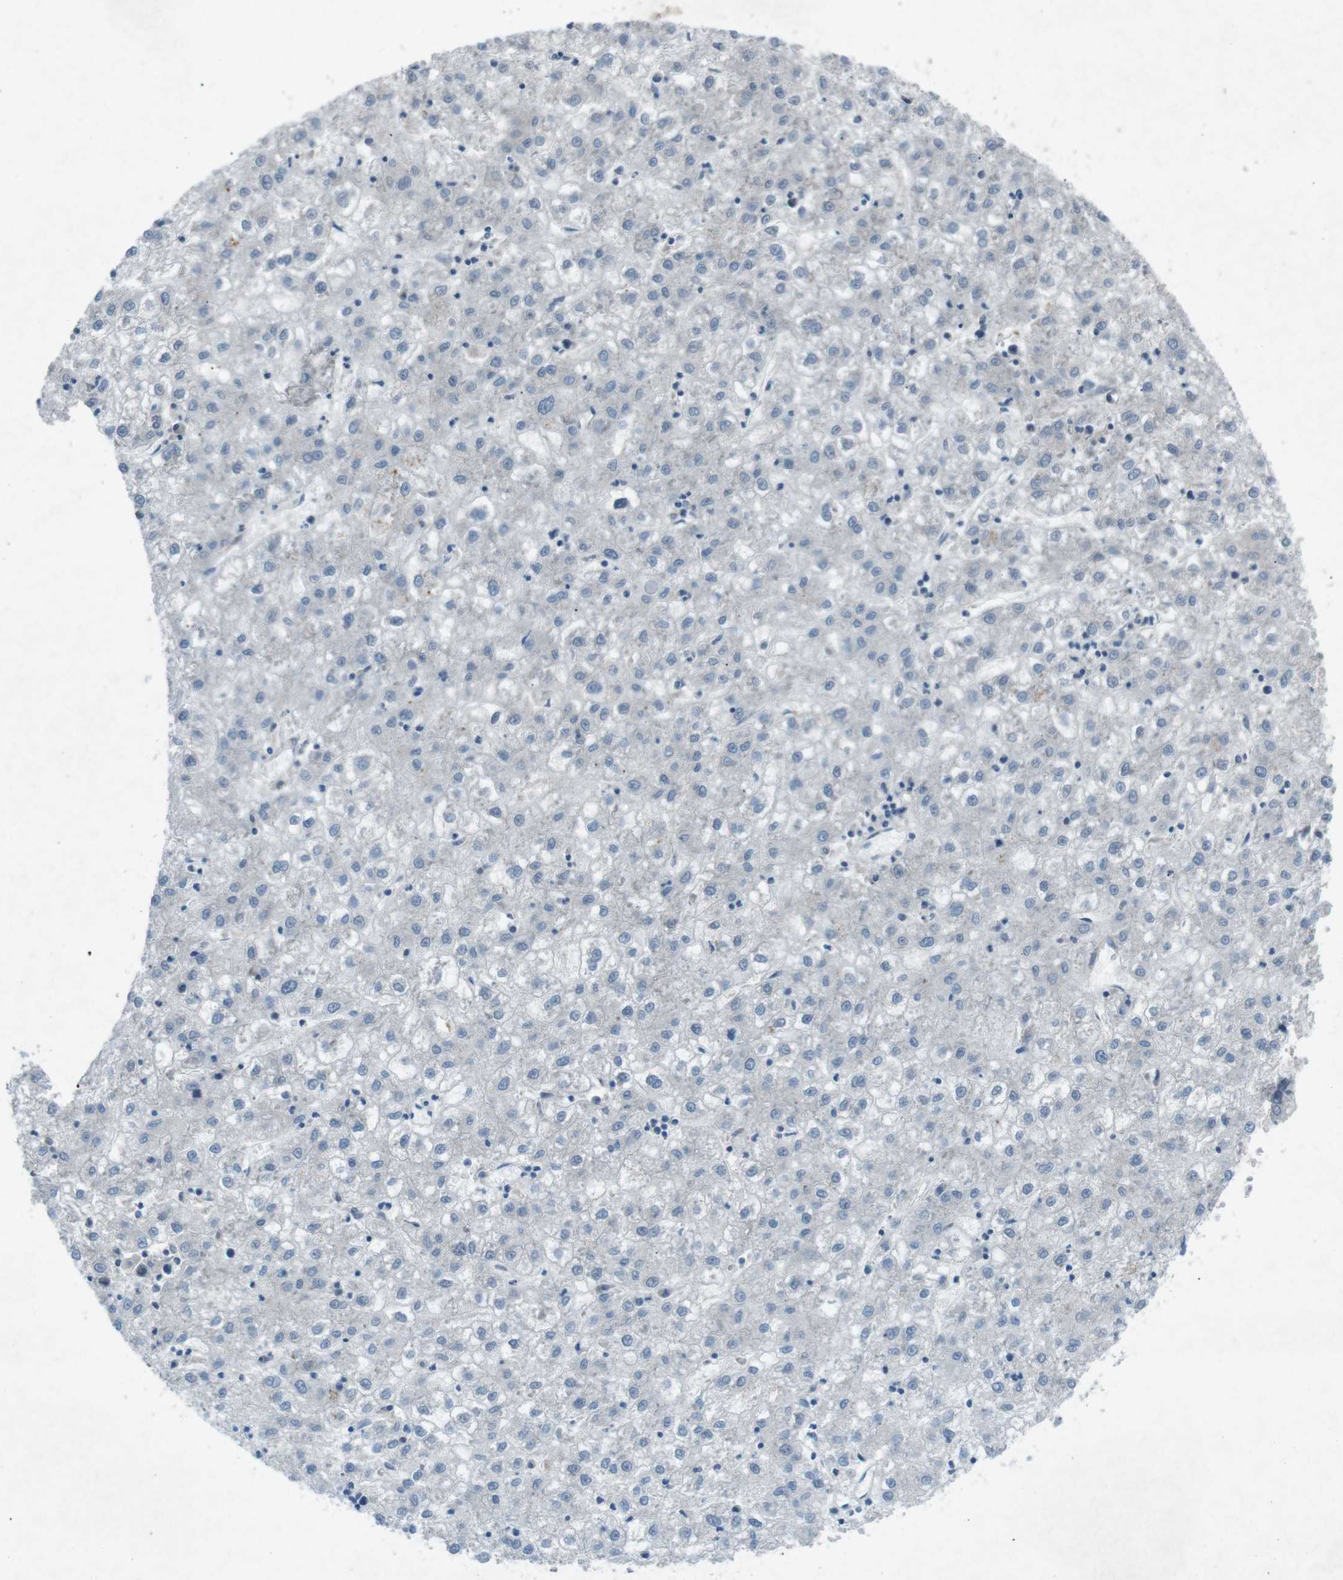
{"staining": {"intensity": "negative", "quantity": "none", "location": "none"}, "tissue": "liver cancer", "cell_type": "Tumor cells", "image_type": "cancer", "snomed": [{"axis": "morphology", "description": "Carcinoma, Hepatocellular, NOS"}, {"axis": "topography", "description": "Liver"}], "caption": "Liver cancer (hepatocellular carcinoma) stained for a protein using immunohistochemistry (IHC) exhibits no positivity tumor cells.", "gene": "FCRLA", "patient": {"sex": "male", "age": 72}}